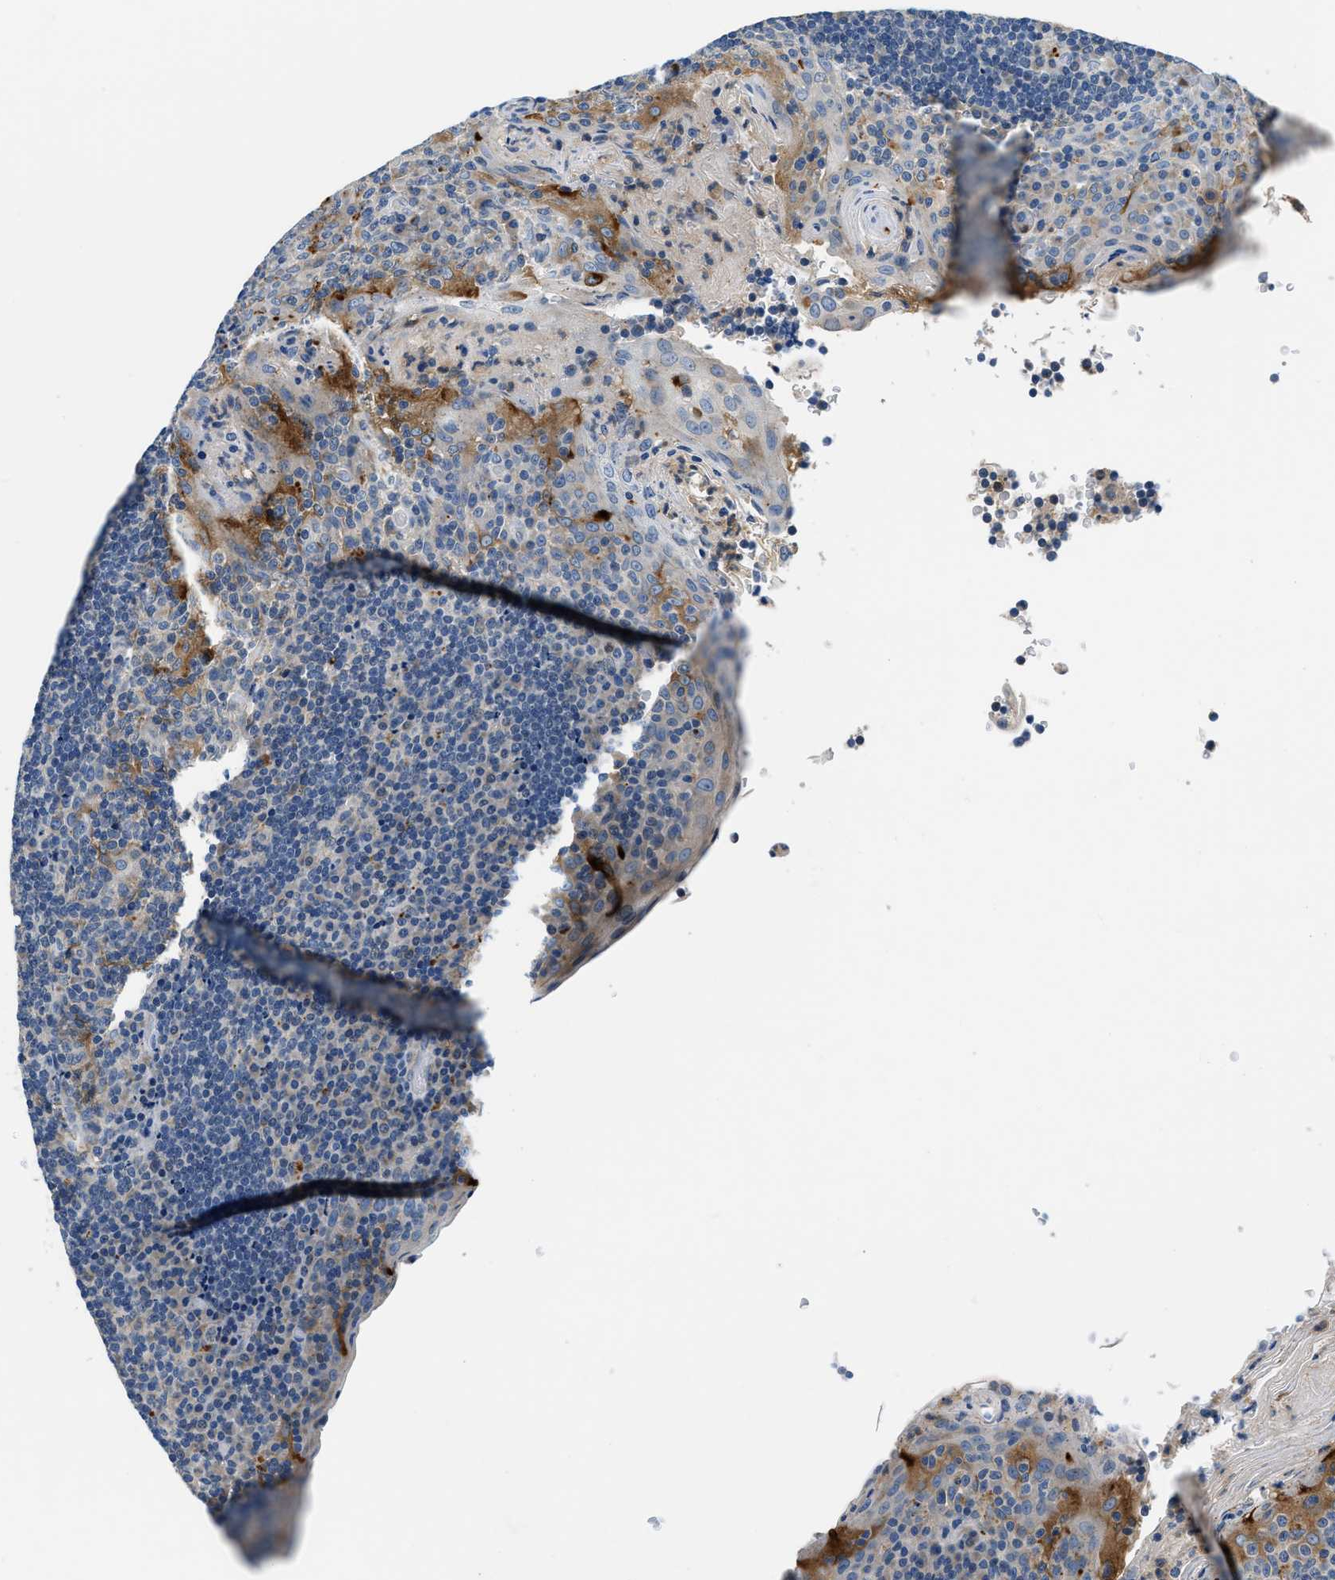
{"staining": {"intensity": "negative", "quantity": "none", "location": "none"}, "tissue": "tonsil", "cell_type": "Germinal center cells", "image_type": "normal", "snomed": [{"axis": "morphology", "description": "Normal tissue, NOS"}, {"axis": "topography", "description": "Tonsil"}], "caption": "DAB (3,3'-diaminobenzidine) immunohistochemical staining of unremarkable tonsil exhibits no significant positivity in germinal center cells. (DAB (3,3'-diaminobenzidine) IHC with hematoxylin counter stain).", "gene": "ADGRE3", "patient": {"sex": "male", "age": 17}}